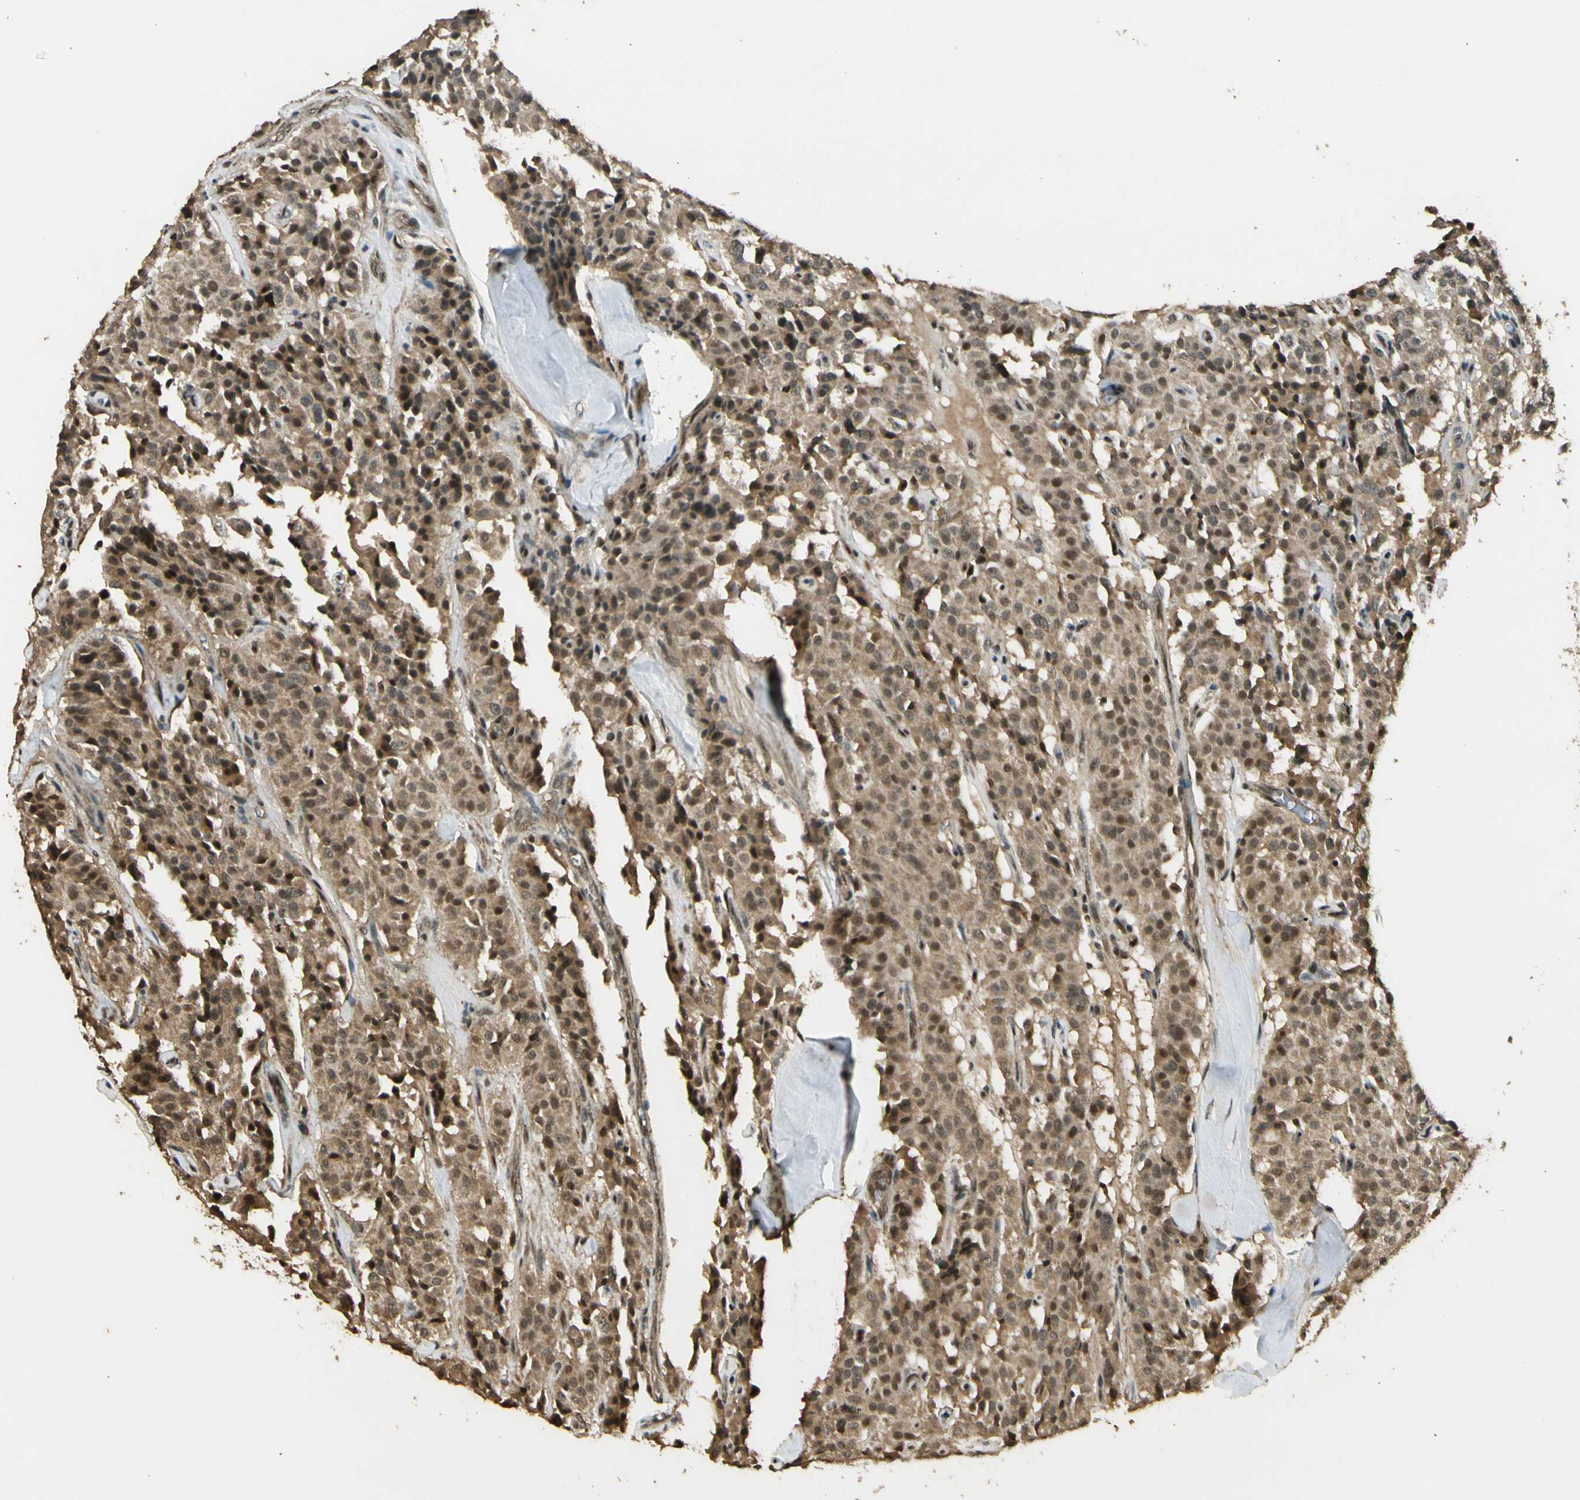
{"staining": {"intensity": "moderate", "quantity": ">75%", "location": "cytoplasmic/membranous,nuclear"}, "tissue": "carcinoid", "cell_type": "Tumor cells", "image_type": "cancer", "snomed": [{"axis": "morphology", "description": "Carcinoid, malignant, NOS"}, {"axis": "topography", "description": "Lung"}], "caption": "IHC micrograph of neoplastic tissue: carcinoid stained using immunohistochemistry (IHC) exhibits medium levels of moderate protein expression localized specifically in the cytoplasmic/membranous and nuclear of tumor cells, appearing as a cytoplasmic/membranous and nuclear brown color.", "gene": "GMEB2", "patient": {"sex": "male", "age": 30}}